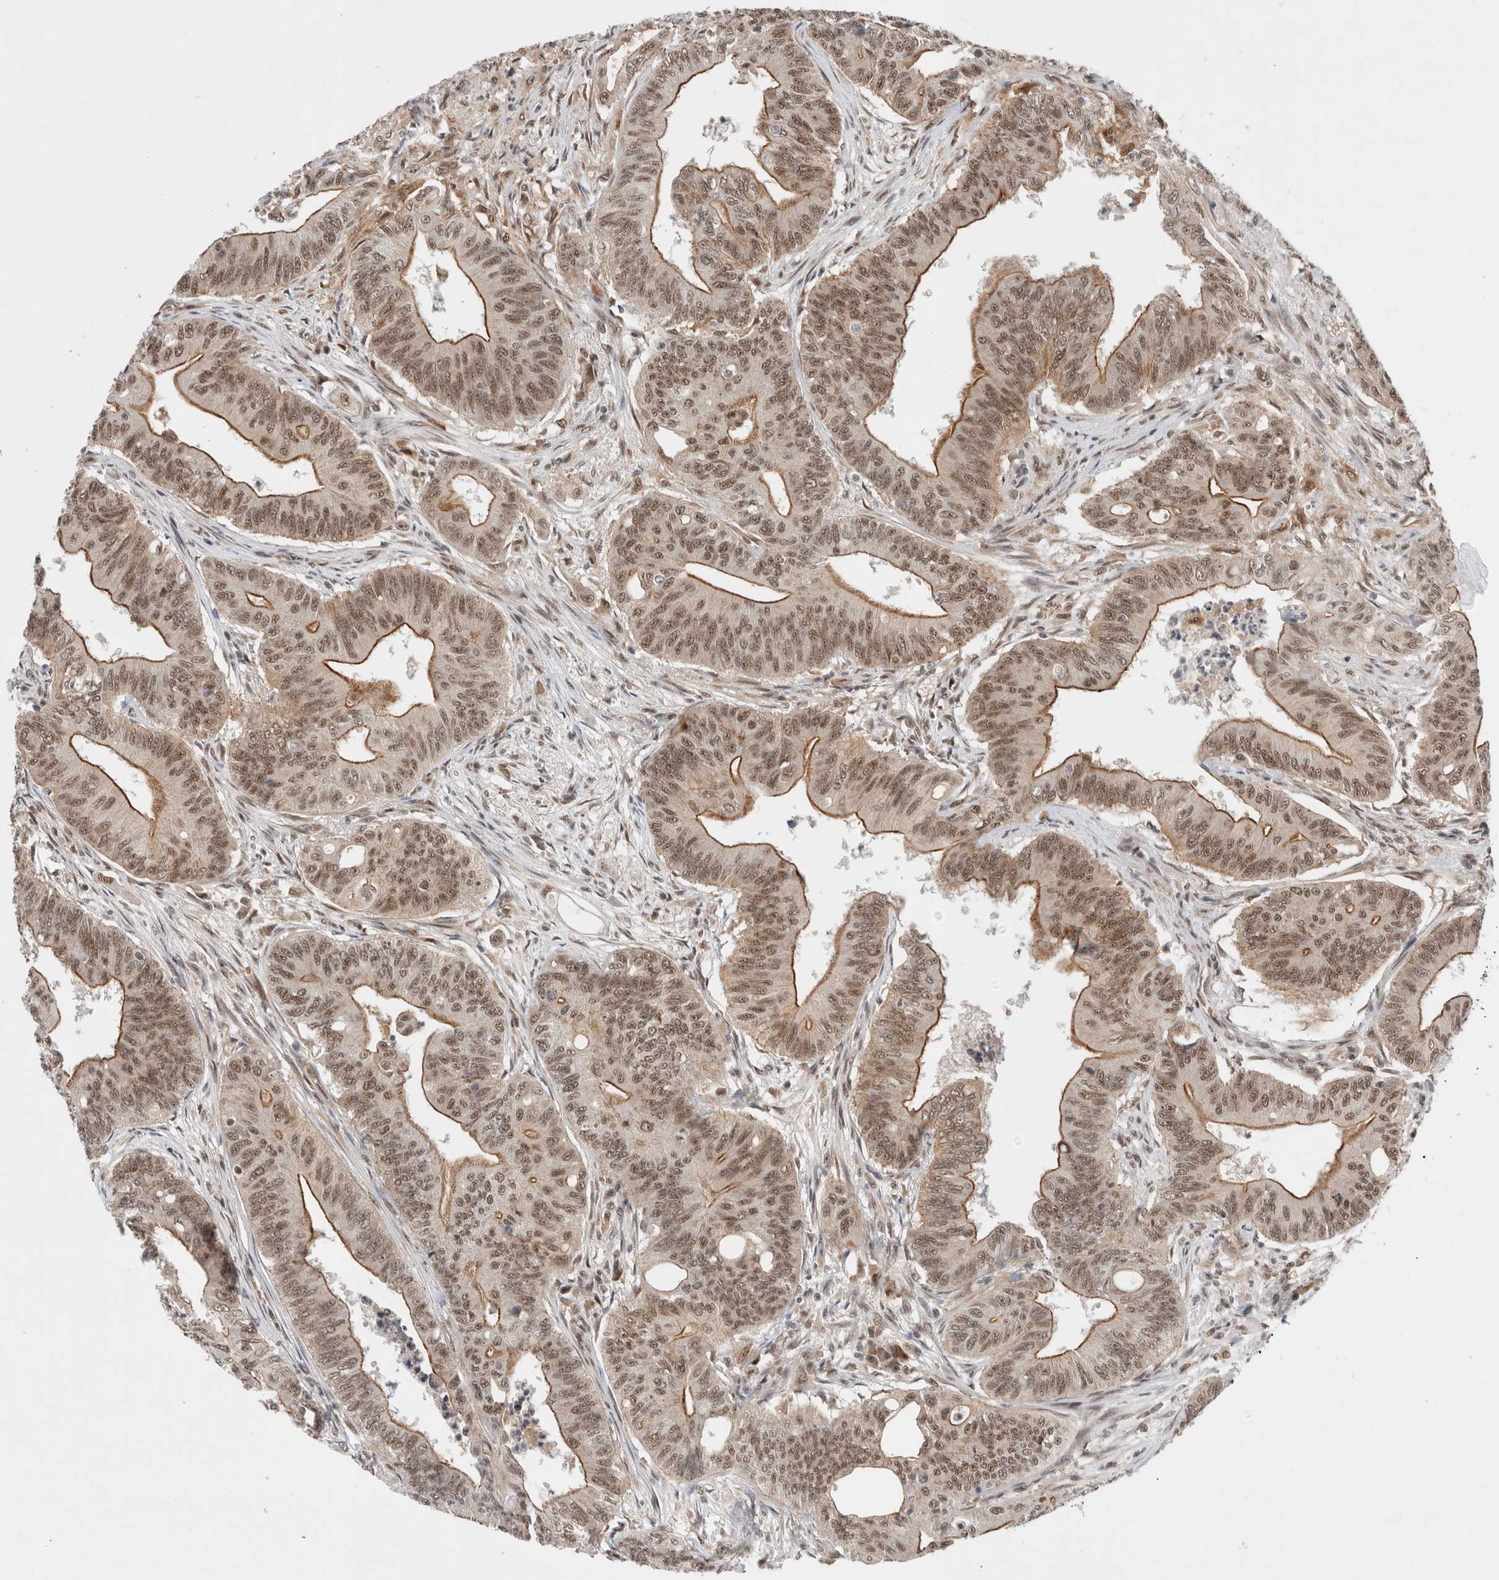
{"staining": {"intensity": "moderate", "quantity": ">75%", "location": "cytoplasmic/membranous,nuclear"}, "tissue": "colorectal cancer", "cell_type": "Tumor cells", "image_type": "cancer", "snomed": [{"axis": "morphology", "description": "Adenoma, NOS"}, {"axis": "morphology", "description": "Adenocarcinoma, NOS"}, {"axis": "topography", "description": "Colon"}], "caption": "A photomicrograph of colorectal cancer (adenoma) stained for a protein exhibits moderate cytoplasmic/membranous and nuclear brown staining in tumor cells. The protein of interest is stained brown, and the nuclei are stained in blue (DAB (3,3'-diaminobenzidine) IHC with brightfield microscopy, high magnification).", "gene": "NCAPG2", "patient": {"sex": "male", "age": 79}}